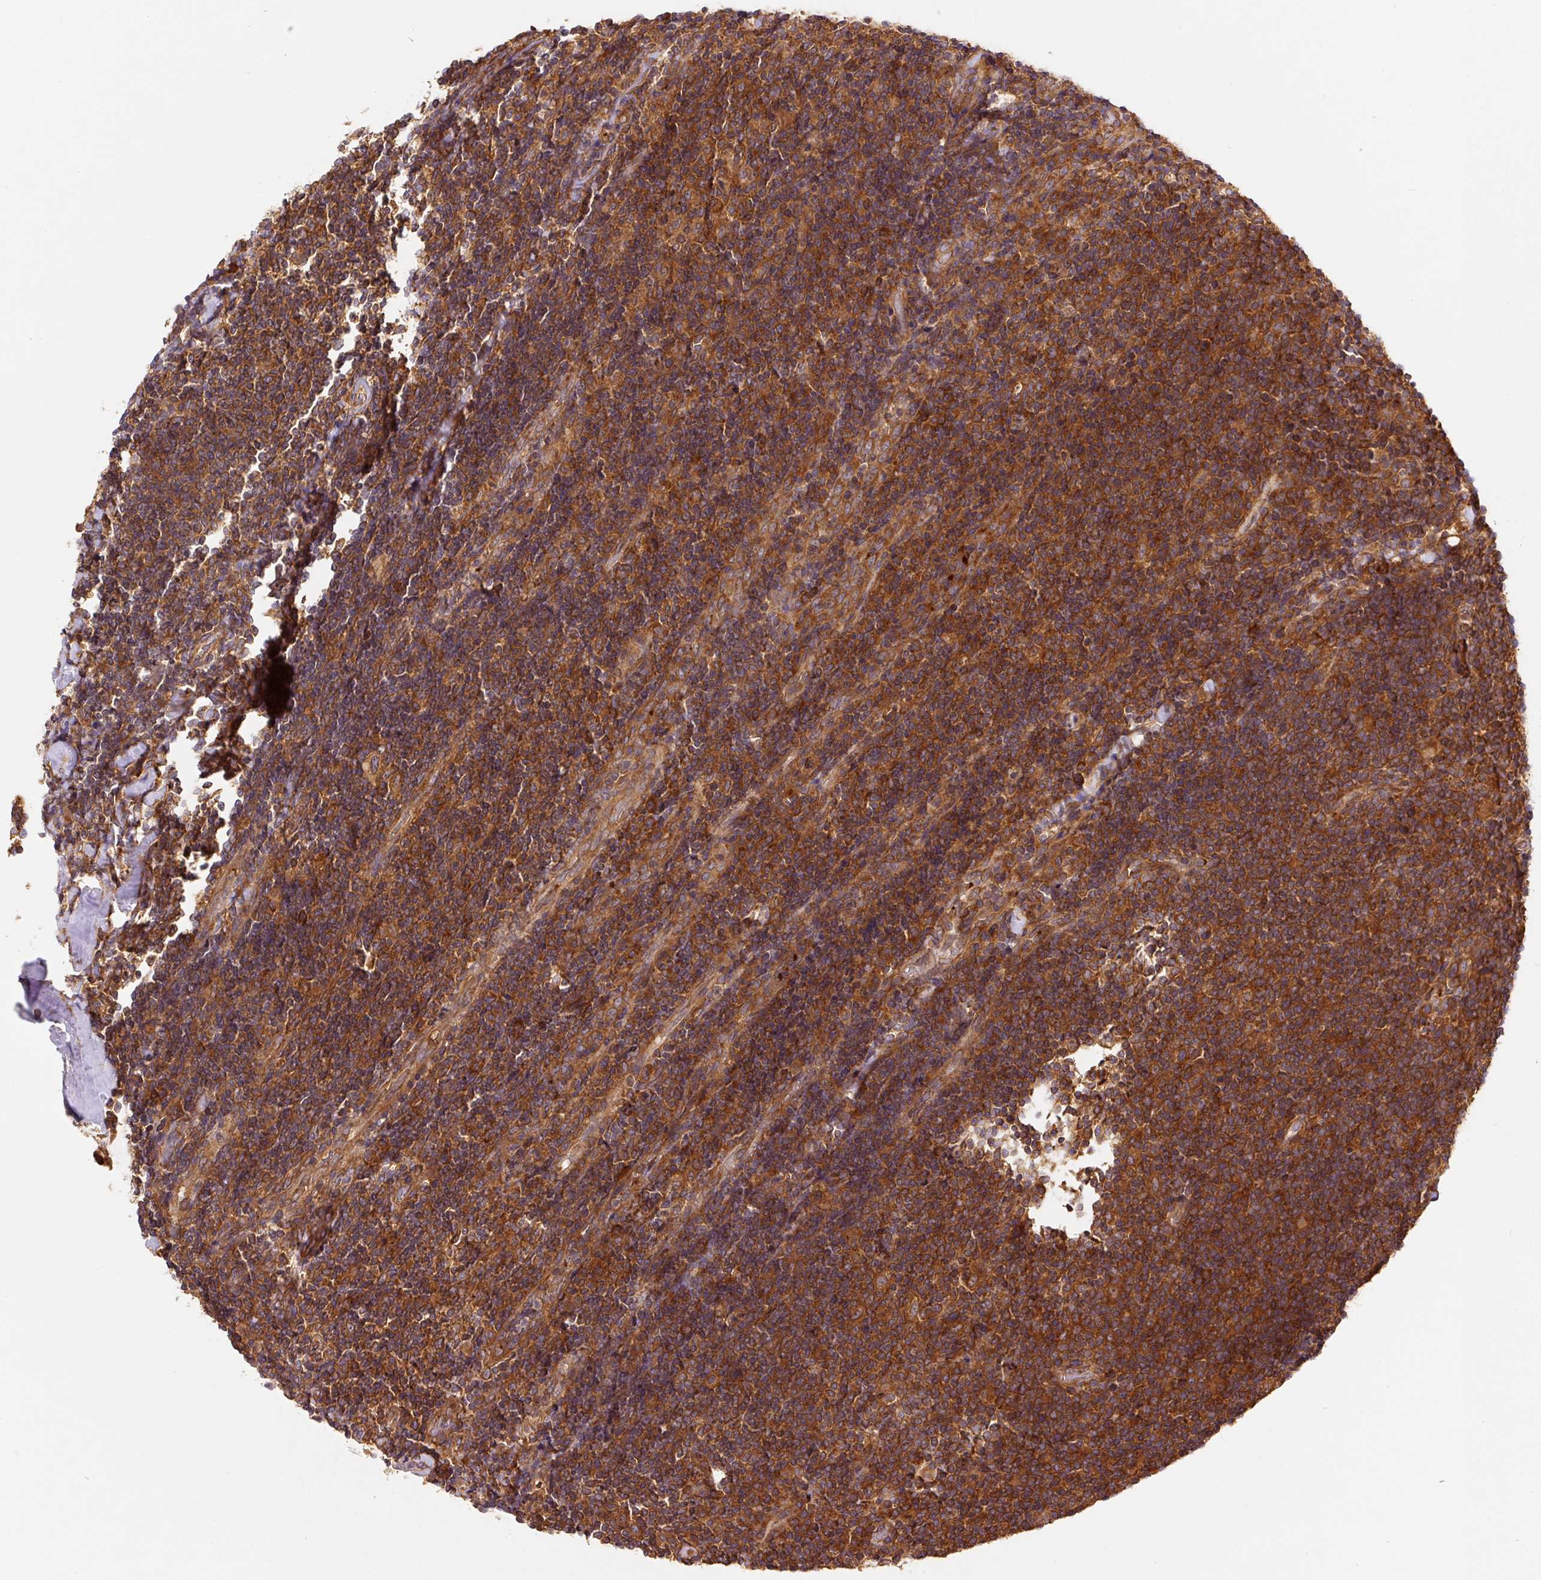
{"staining": {"intensity": "strong", "quantity": ">75%", "location": "cytoplasmic/membranous"}, "tissue": "lymphoma", "cell_type": "Tumor cells", "image_type": "cancer", "snomed": [{"axis": "morphology", "description": "Malignant lymphoma, non-Hodgkin's type, Low grade"}, {"axis": "topography", "description": "Lymph node"}], "caption": "An image of human lymphoma stained for a protein exhibits strong cytoplasmic/membranous brown staining in tumor cells. (DAB IHC with brightfield microscopy, high magnification).", "gene": "EIF2S2", "patient": {"sex": "male", "age": 52}}